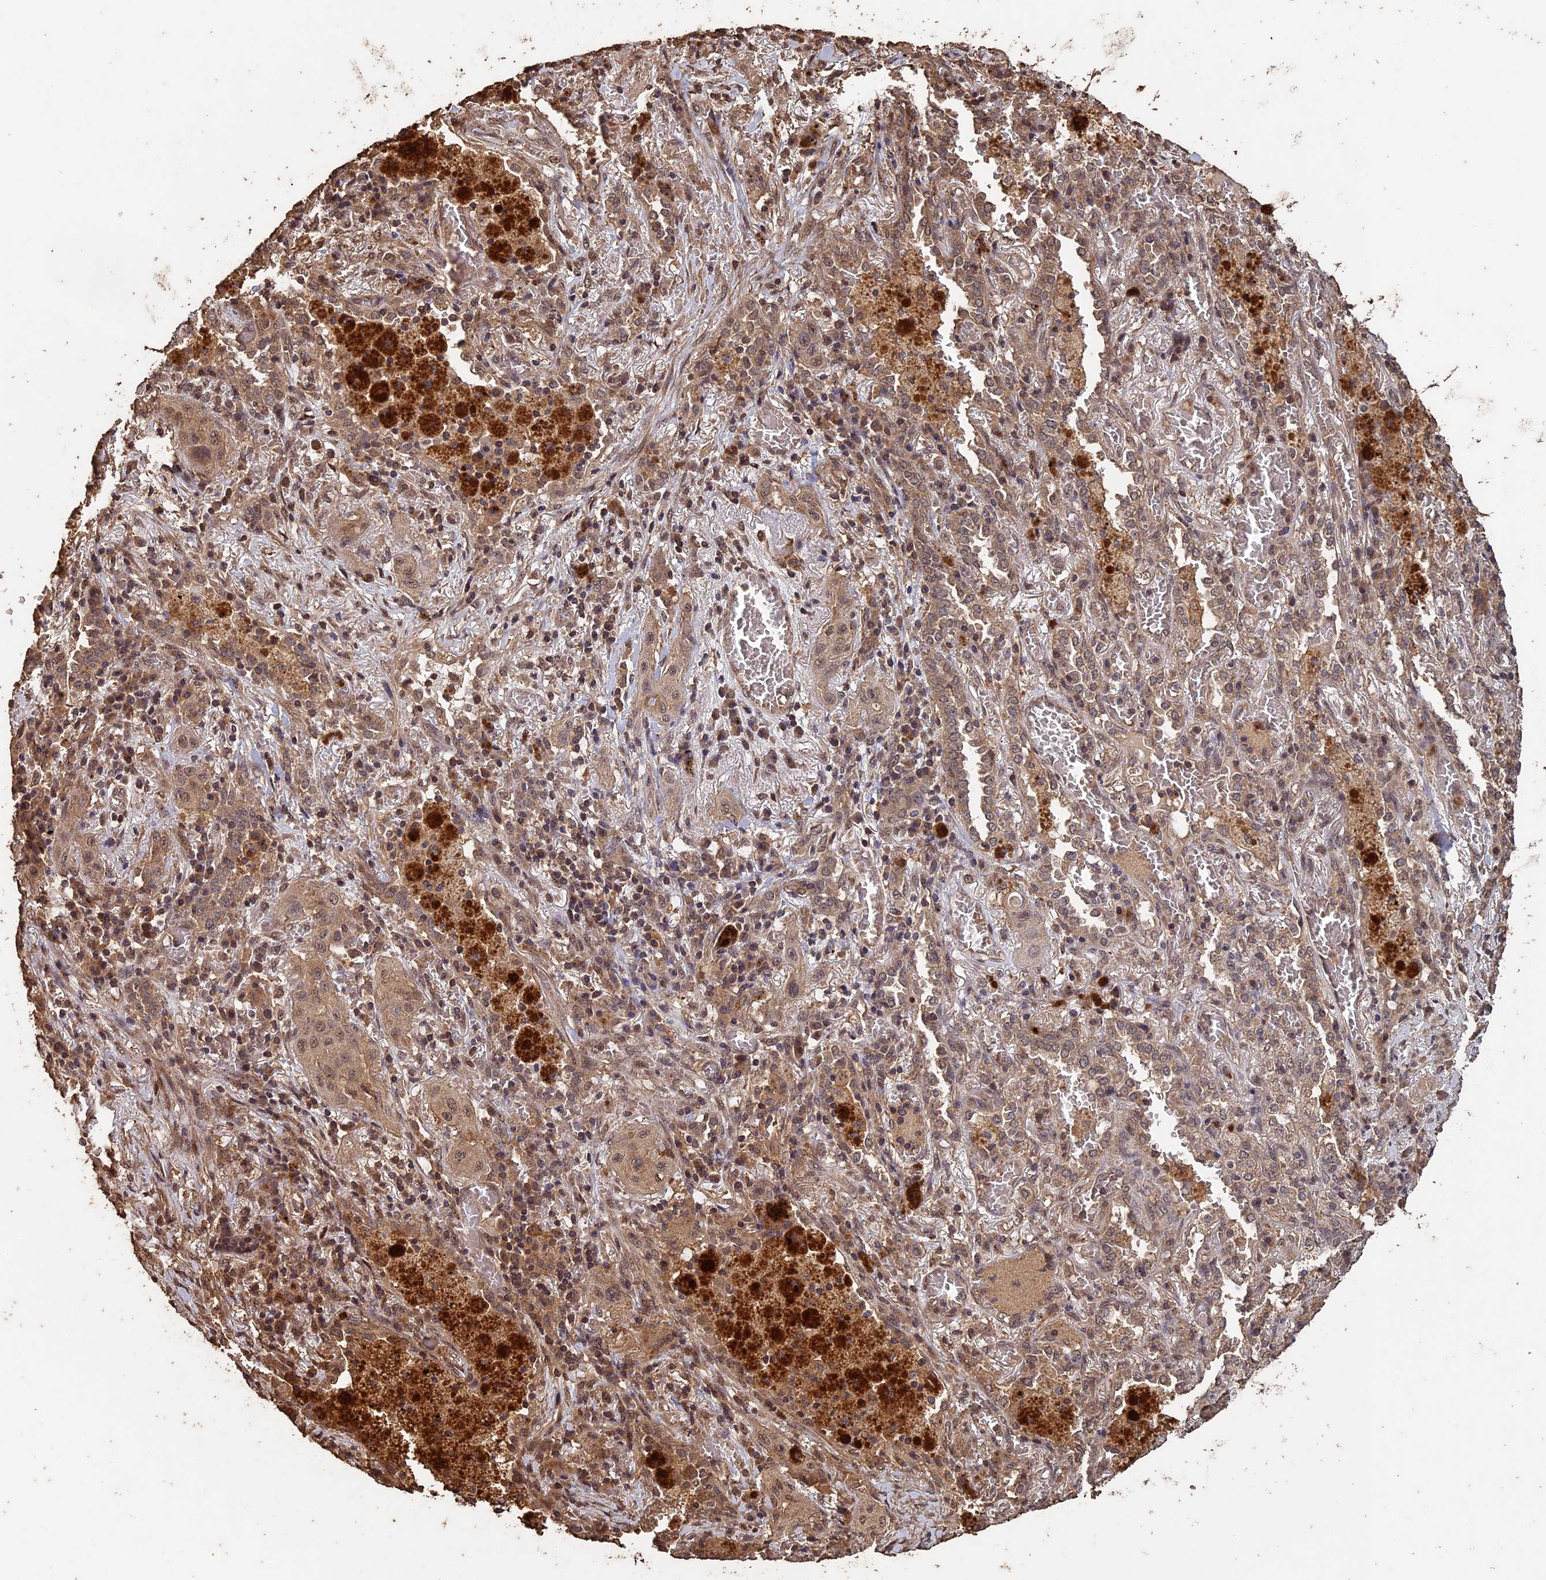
{"staining": {"intensity": "weak", "quantity": ">75%", "location": "cytoplasmic/membranous"}, "tissue": "lung cancer", "cell_type": "Tumor cells", "image_type": "cancer", "snomed": [{"axis": "morphology", "description": "Squamous cell carcinoma, NOS"}, {"axis": "topography", "description": "Lung"}], "caption": "This histopathology image shows IHC staining of lung cancer, with low weak cytoplasmic/membranous positivity in approximately >75% of tumor cells.", "gene": "HUNK", "patient": {"sex": "female", "age": 47}}